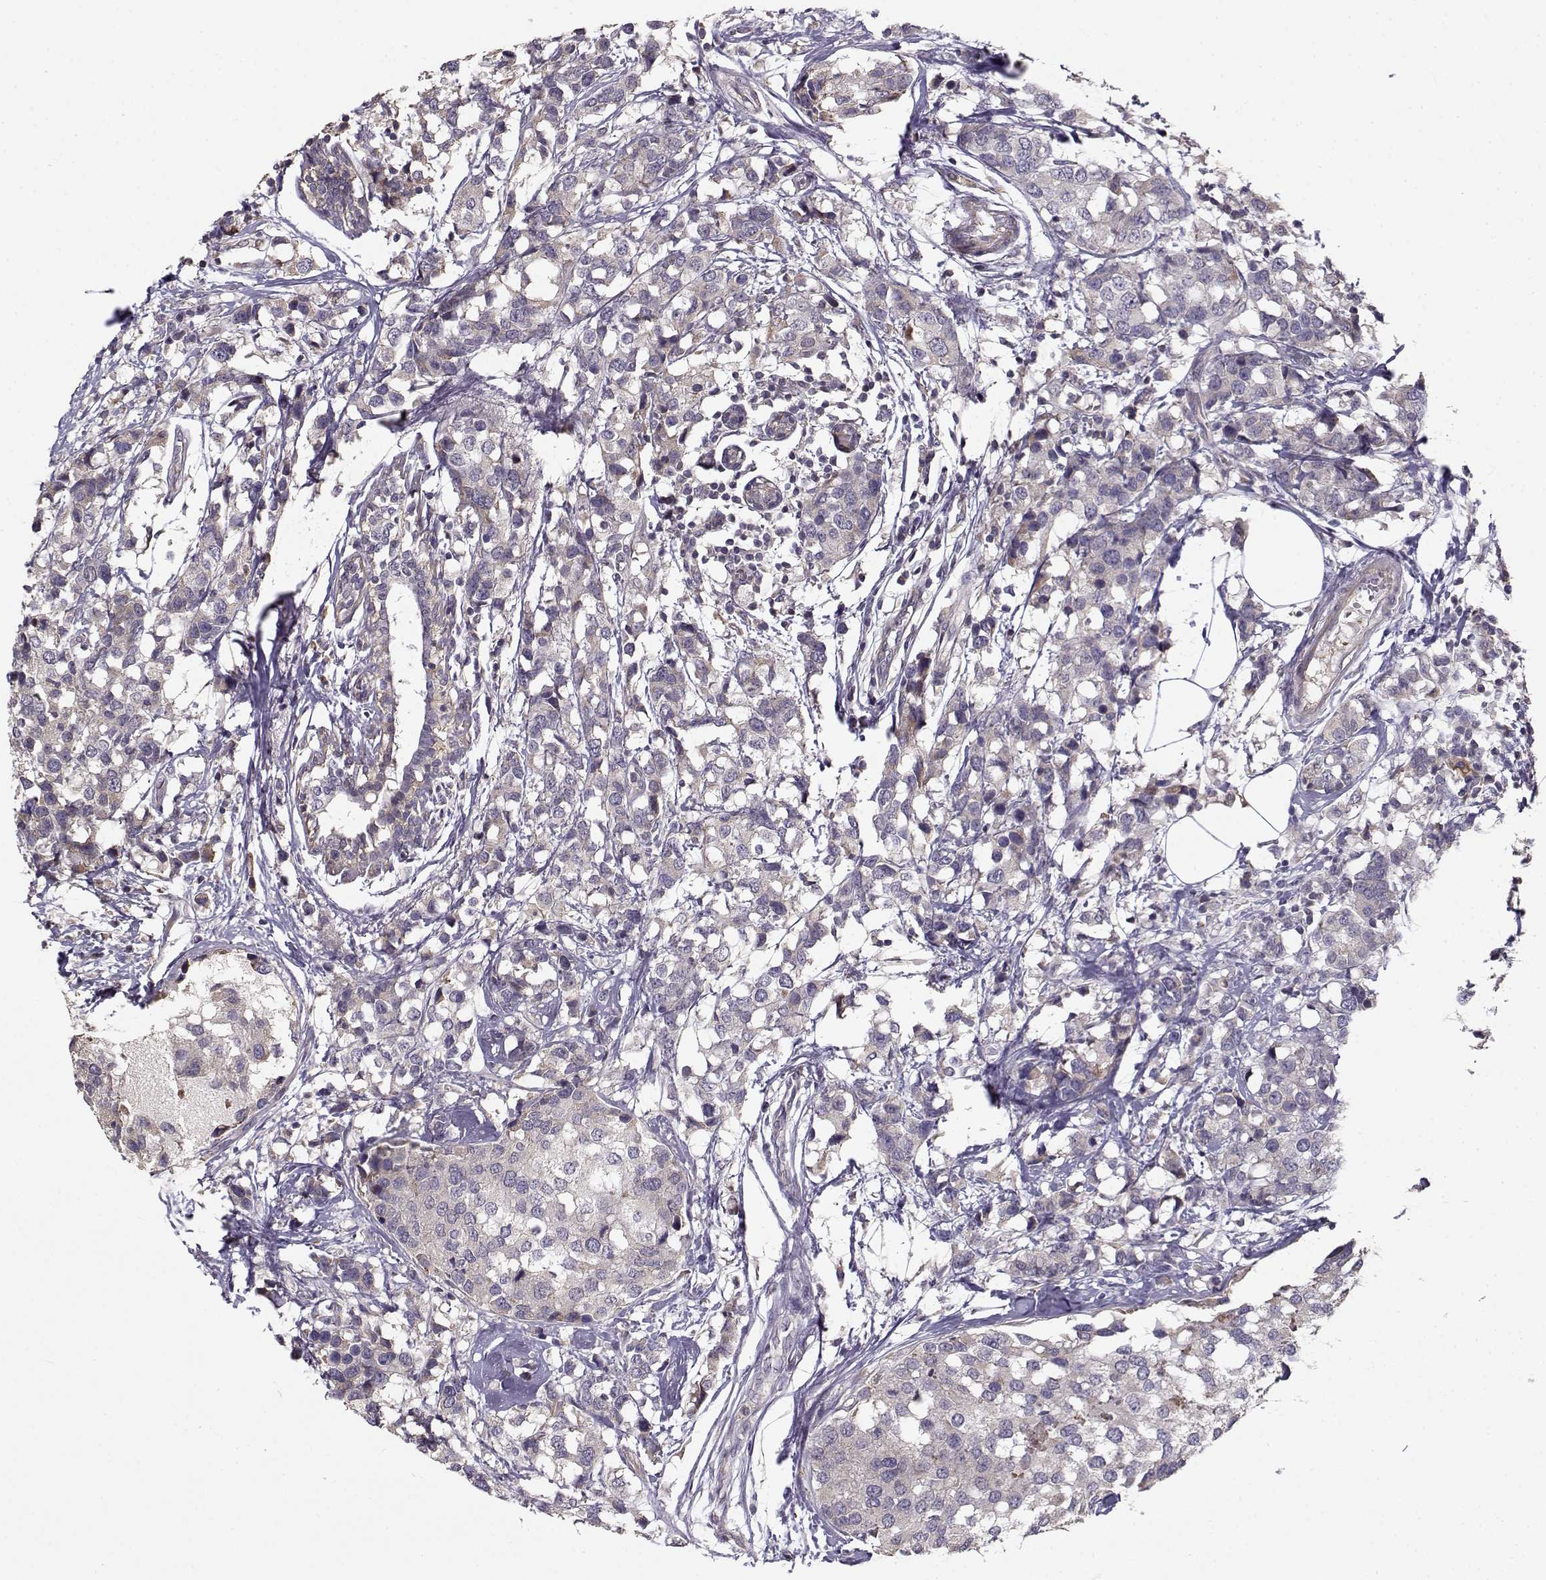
{"staining": {"intensity": "negative", "quantity": "none", "location": "none"}, "tissue": "breast cancer", "cell_type": "Tumor cells", "image_type": "cancer", "snomed": [{"axis": "morphology", "description": "Lobular carcinoma"}, {"axis": "topography", "description": "Breast"}], "caption": "Immunohistochemical staining of human breast lobular carcinoma demonstrates no significant expression in tumor cells.", "gene": "ENTPD8", "patient": {"sex": "female", "age": 59}}